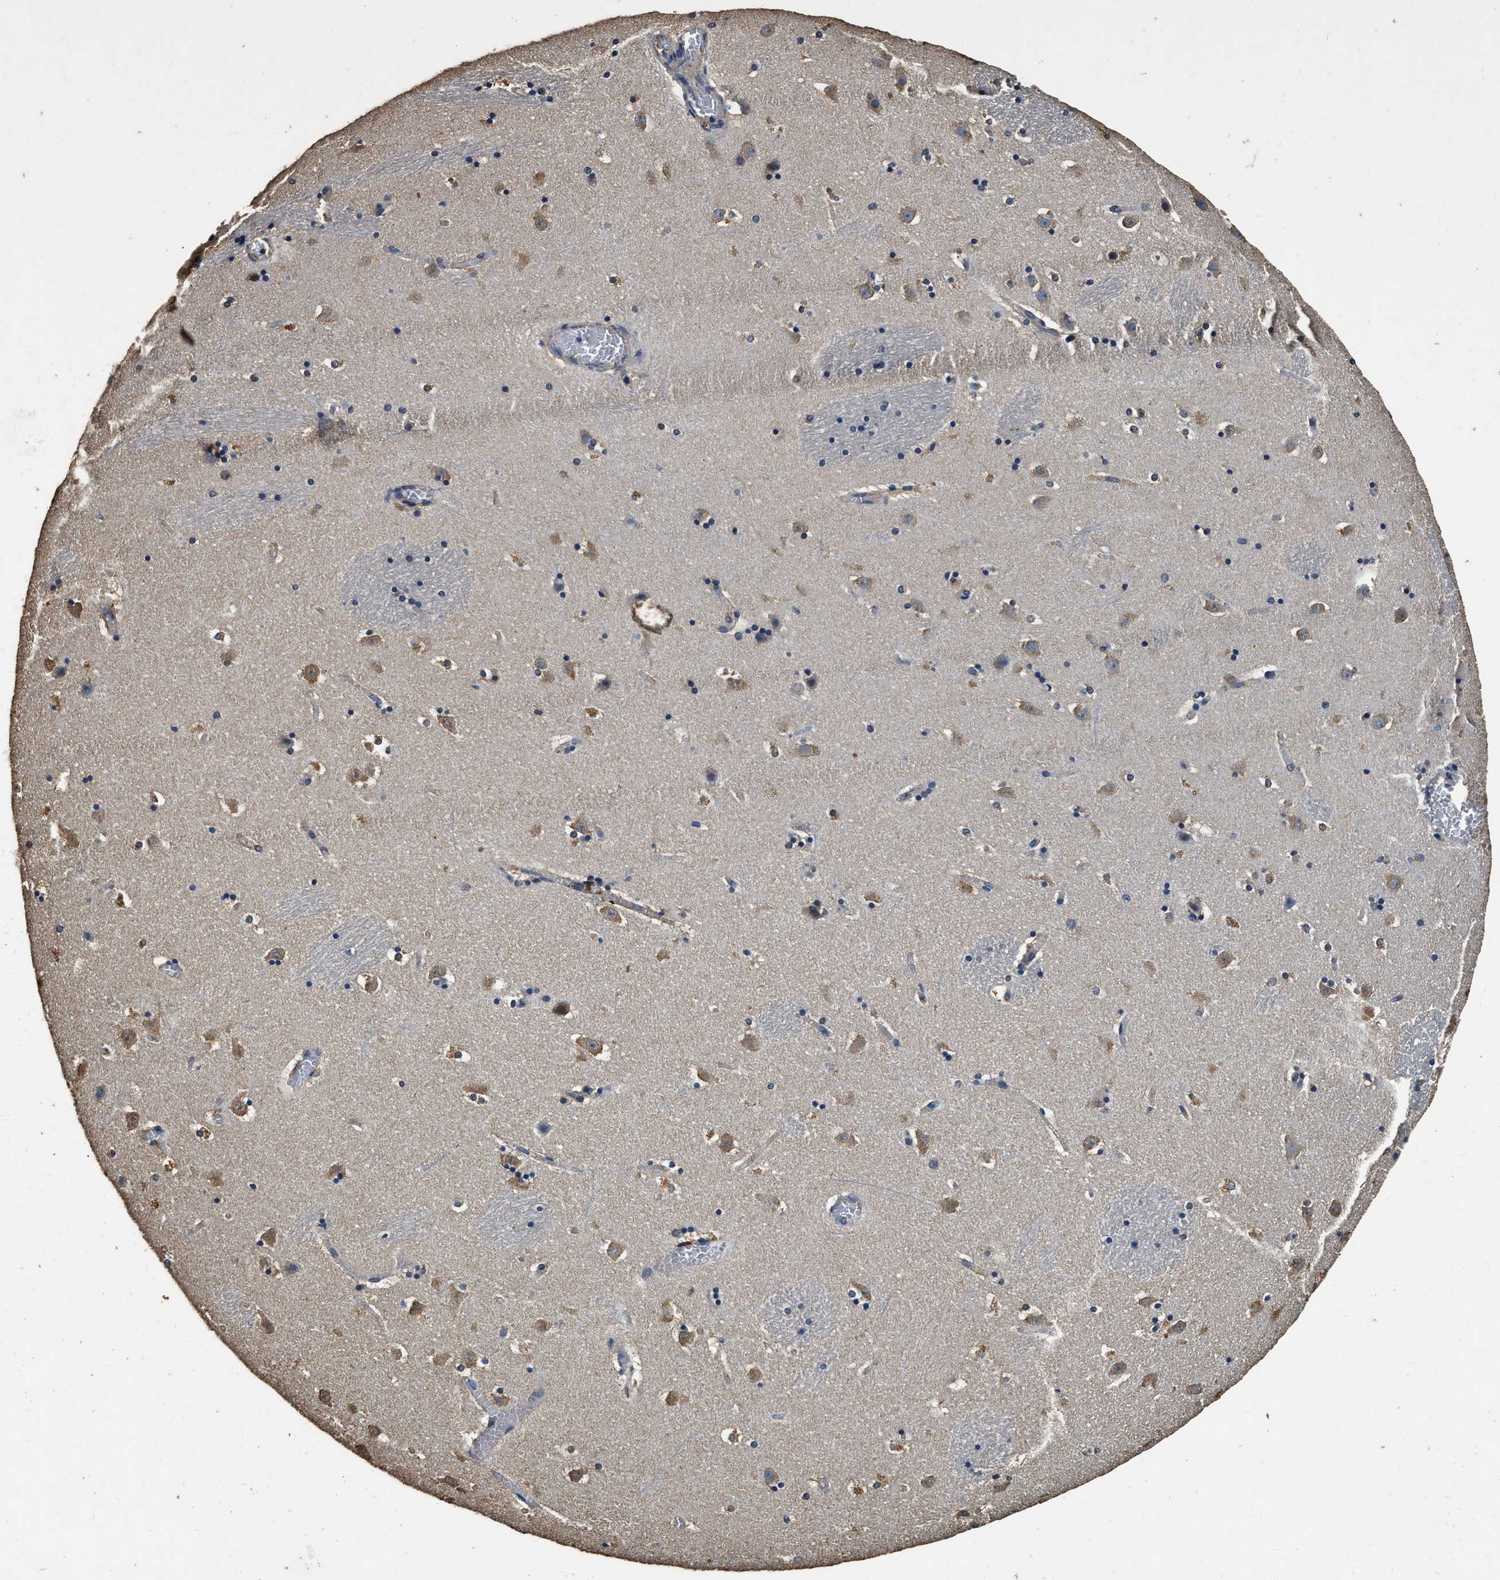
{"staining": {"intensity": "weak", "quantity": "<25%", "location": "cytoplasmic/membranous"}, "tissue": "caudate", "cell_type": "Glial cells", "image_type": "normal", "snomed": [{"axis": "morphology", "description": "Normal tissue, NOS"}, {"axis": "topography", "description": "Lateral ventricle wall"}], "caption": "An immunohistochemistry (IHC) histopathology image of benign caudate is shown. There is no staining in glial cells of caudate.", "gene": "MIB1", "patient": {"sex": "male", "age": 45}}